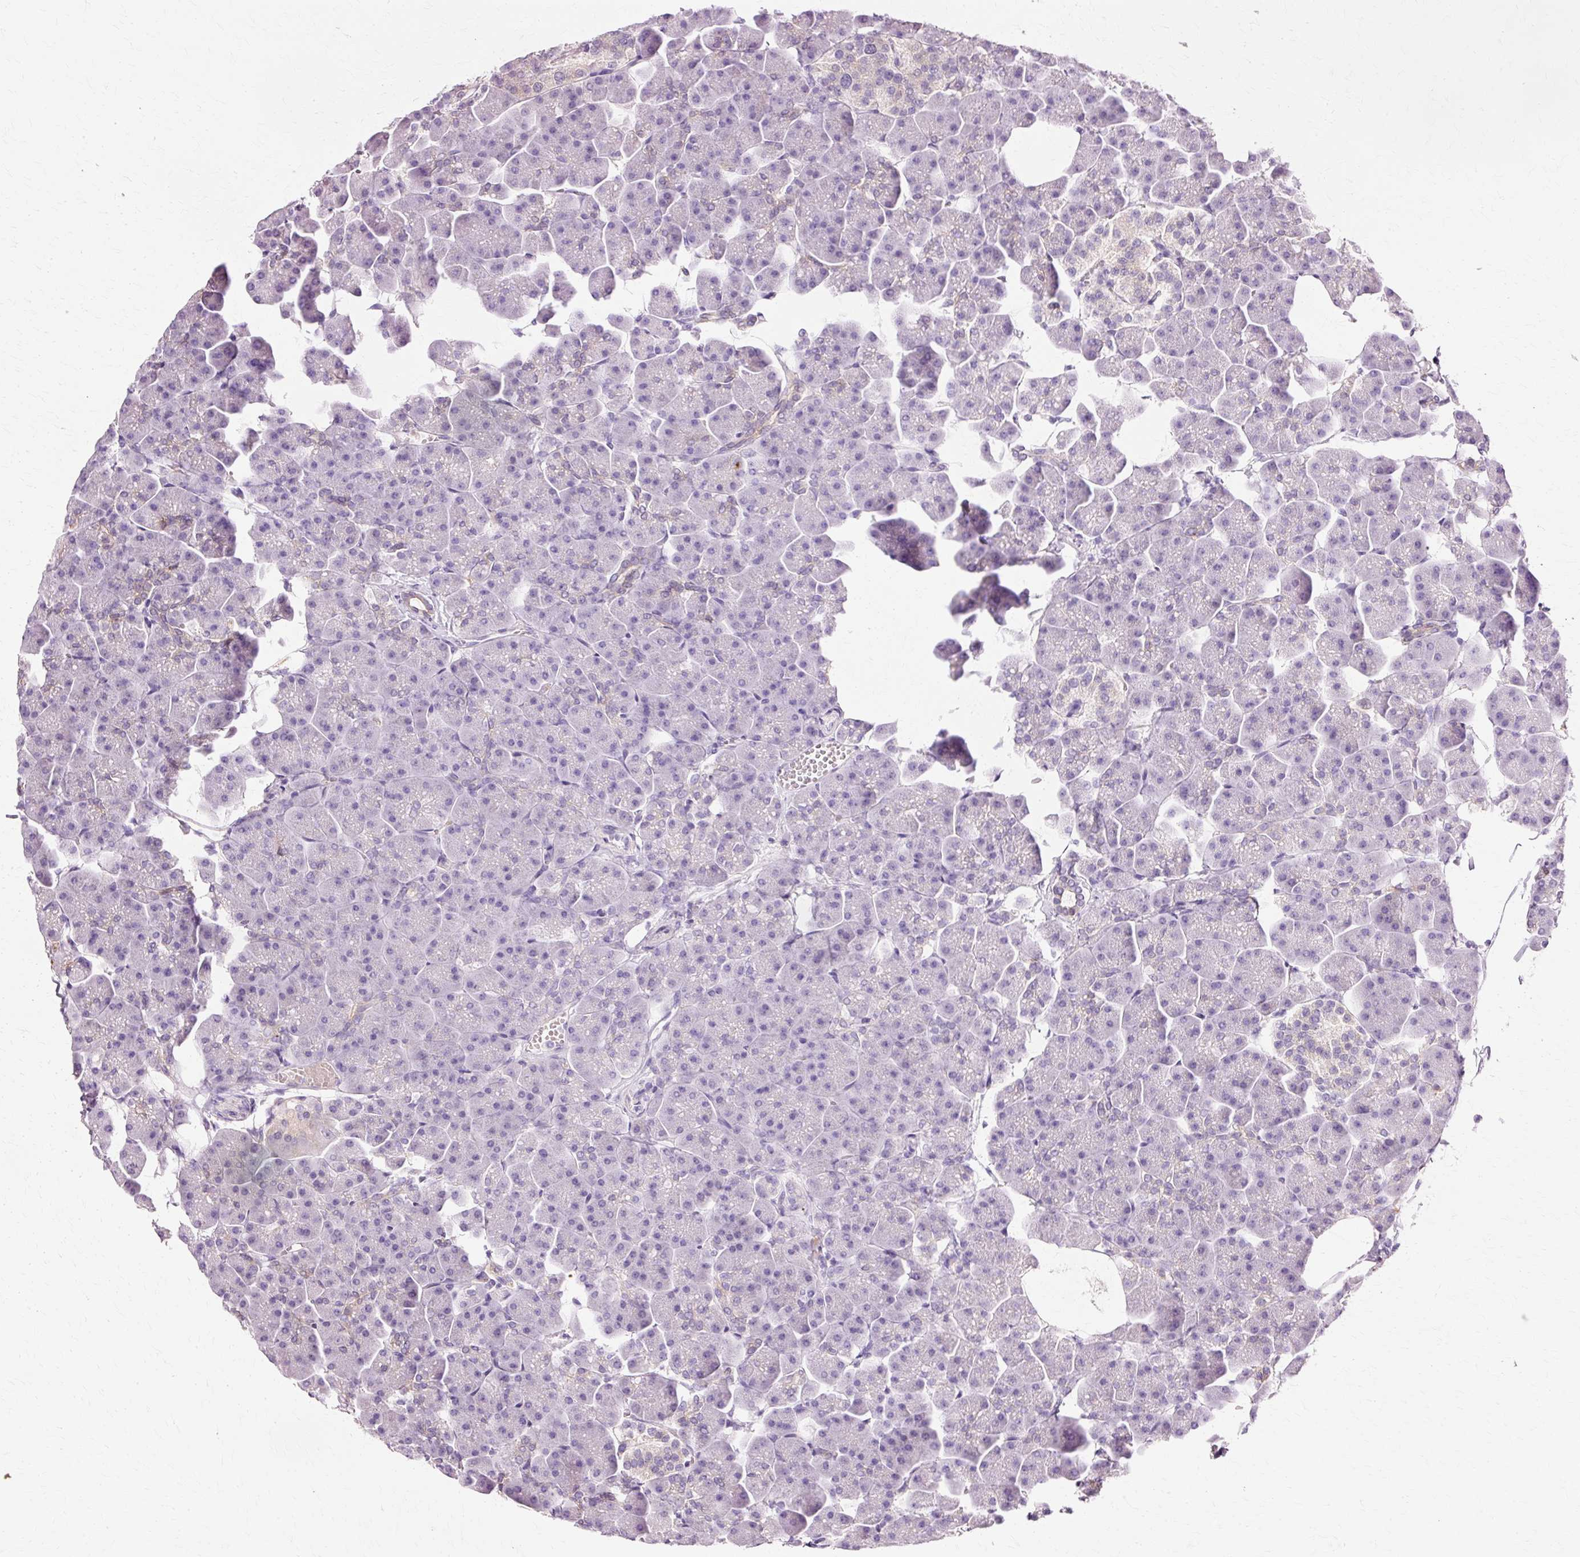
{"staining": {"intensity": "weak", "quantity": "<25%", "location": "cytoplasmic/membranous"}, "tissue": "pancreas", "cell_type": "Exocrine glandular cells", "image_type": "normal", "snomed": [{"axis": "morphology", "description": "Normal tissue, NOS"}, {"axis": "topography", "description": "Pancreas"}], "caption": "The micrograph demonstrates no staining of exocrine glandular cells in normal pancreas.", "gene": "VN1R2", "patient": {"sex": "male", "age": 35}}